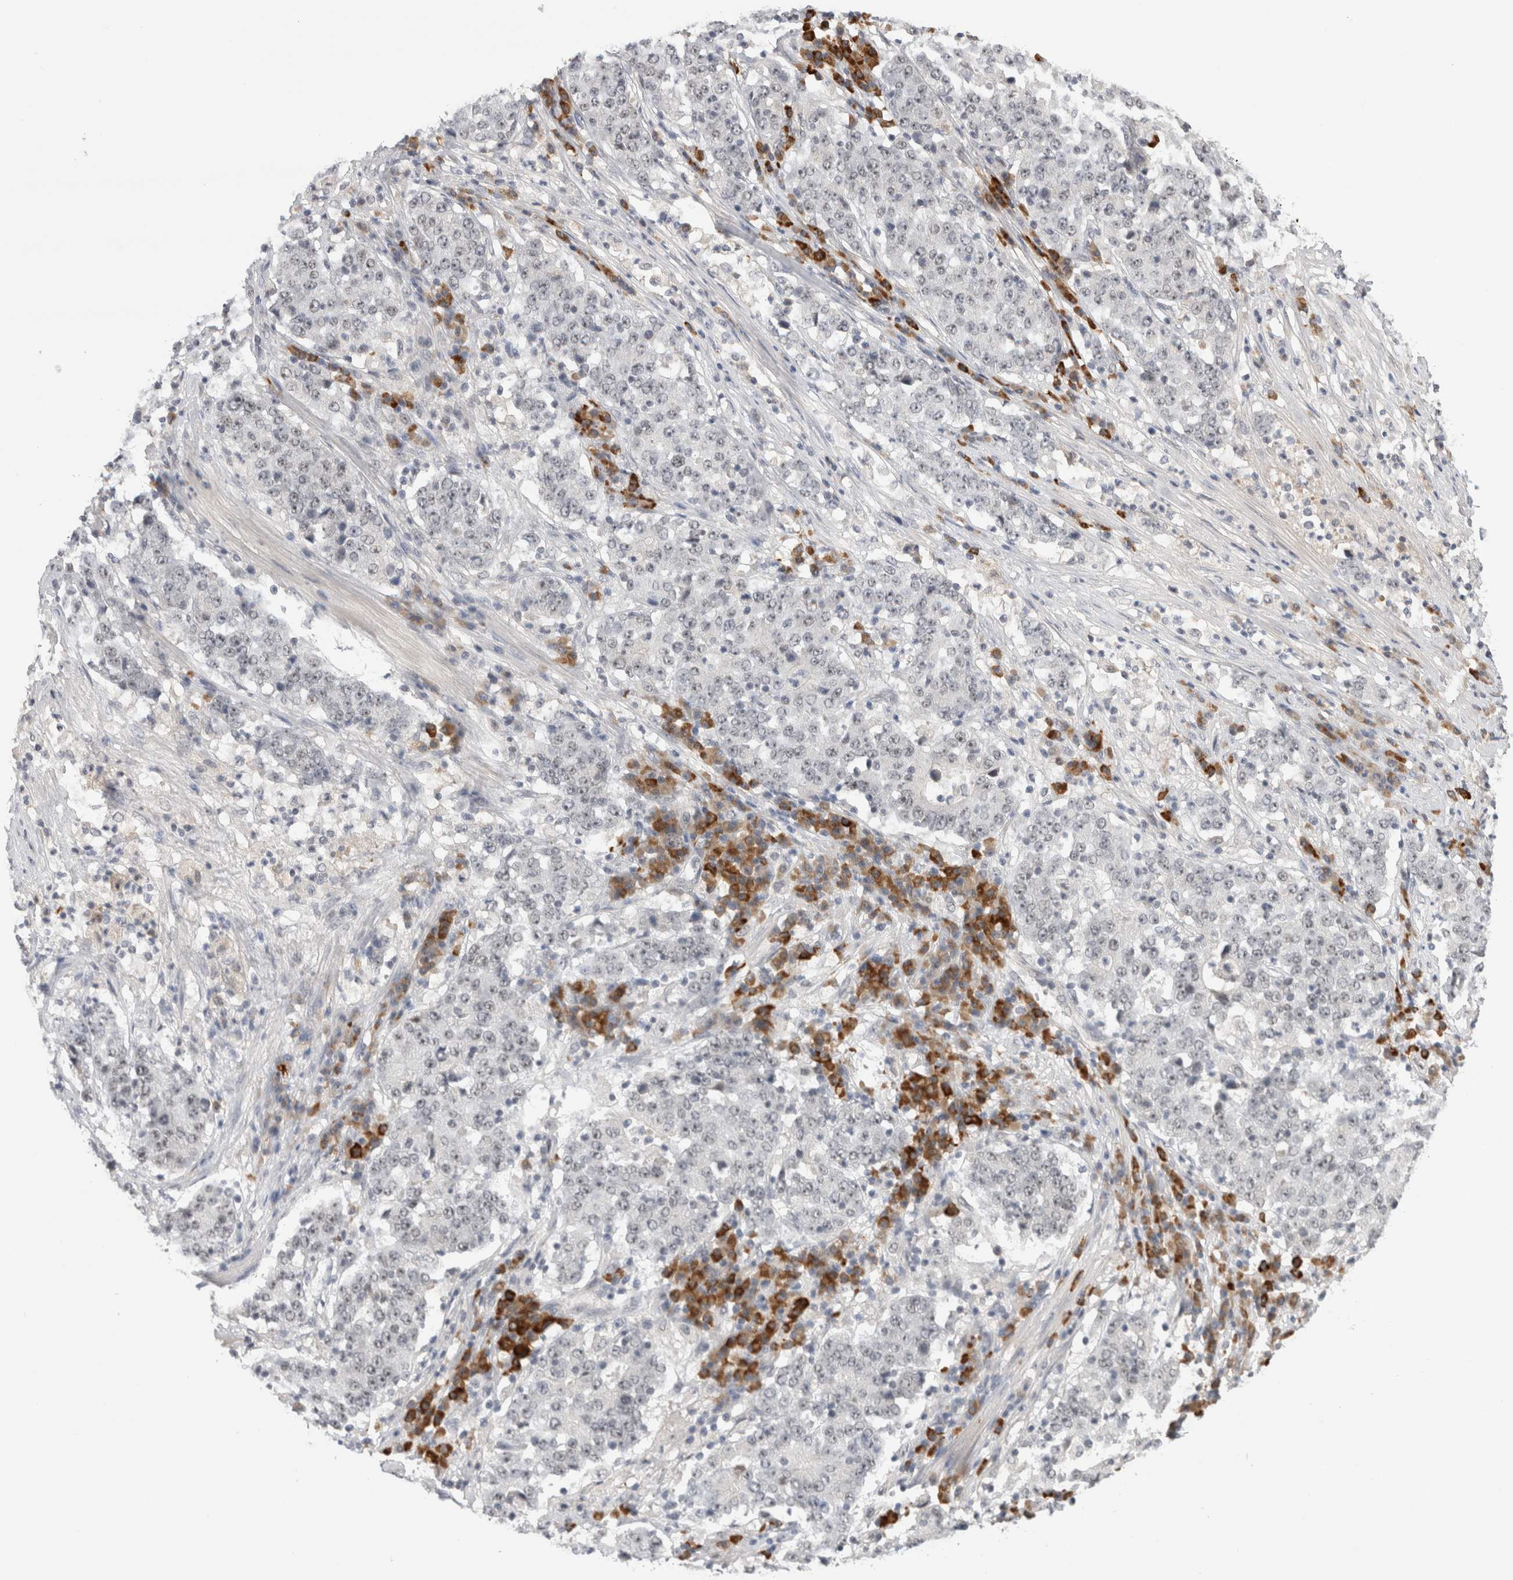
{"staining": {"intensity": "negative", "quantity": "none", "location": "none"}, "tissue": "stomach cancer", "cell_type": "Tumor cells", "image_type": "cancer", "snomed": [{"axis": "morphology", "description": "Adenocarcinoma, NOS"}, {"axis": "topography", "description": "Stomach"}], "caption": "Human stomach adenocarcinoma stained for a protein using IHC exhibits no positivity in tumor cells.", "gene": "ZNF24", "patient": {"sex": "male", "age": 59}}